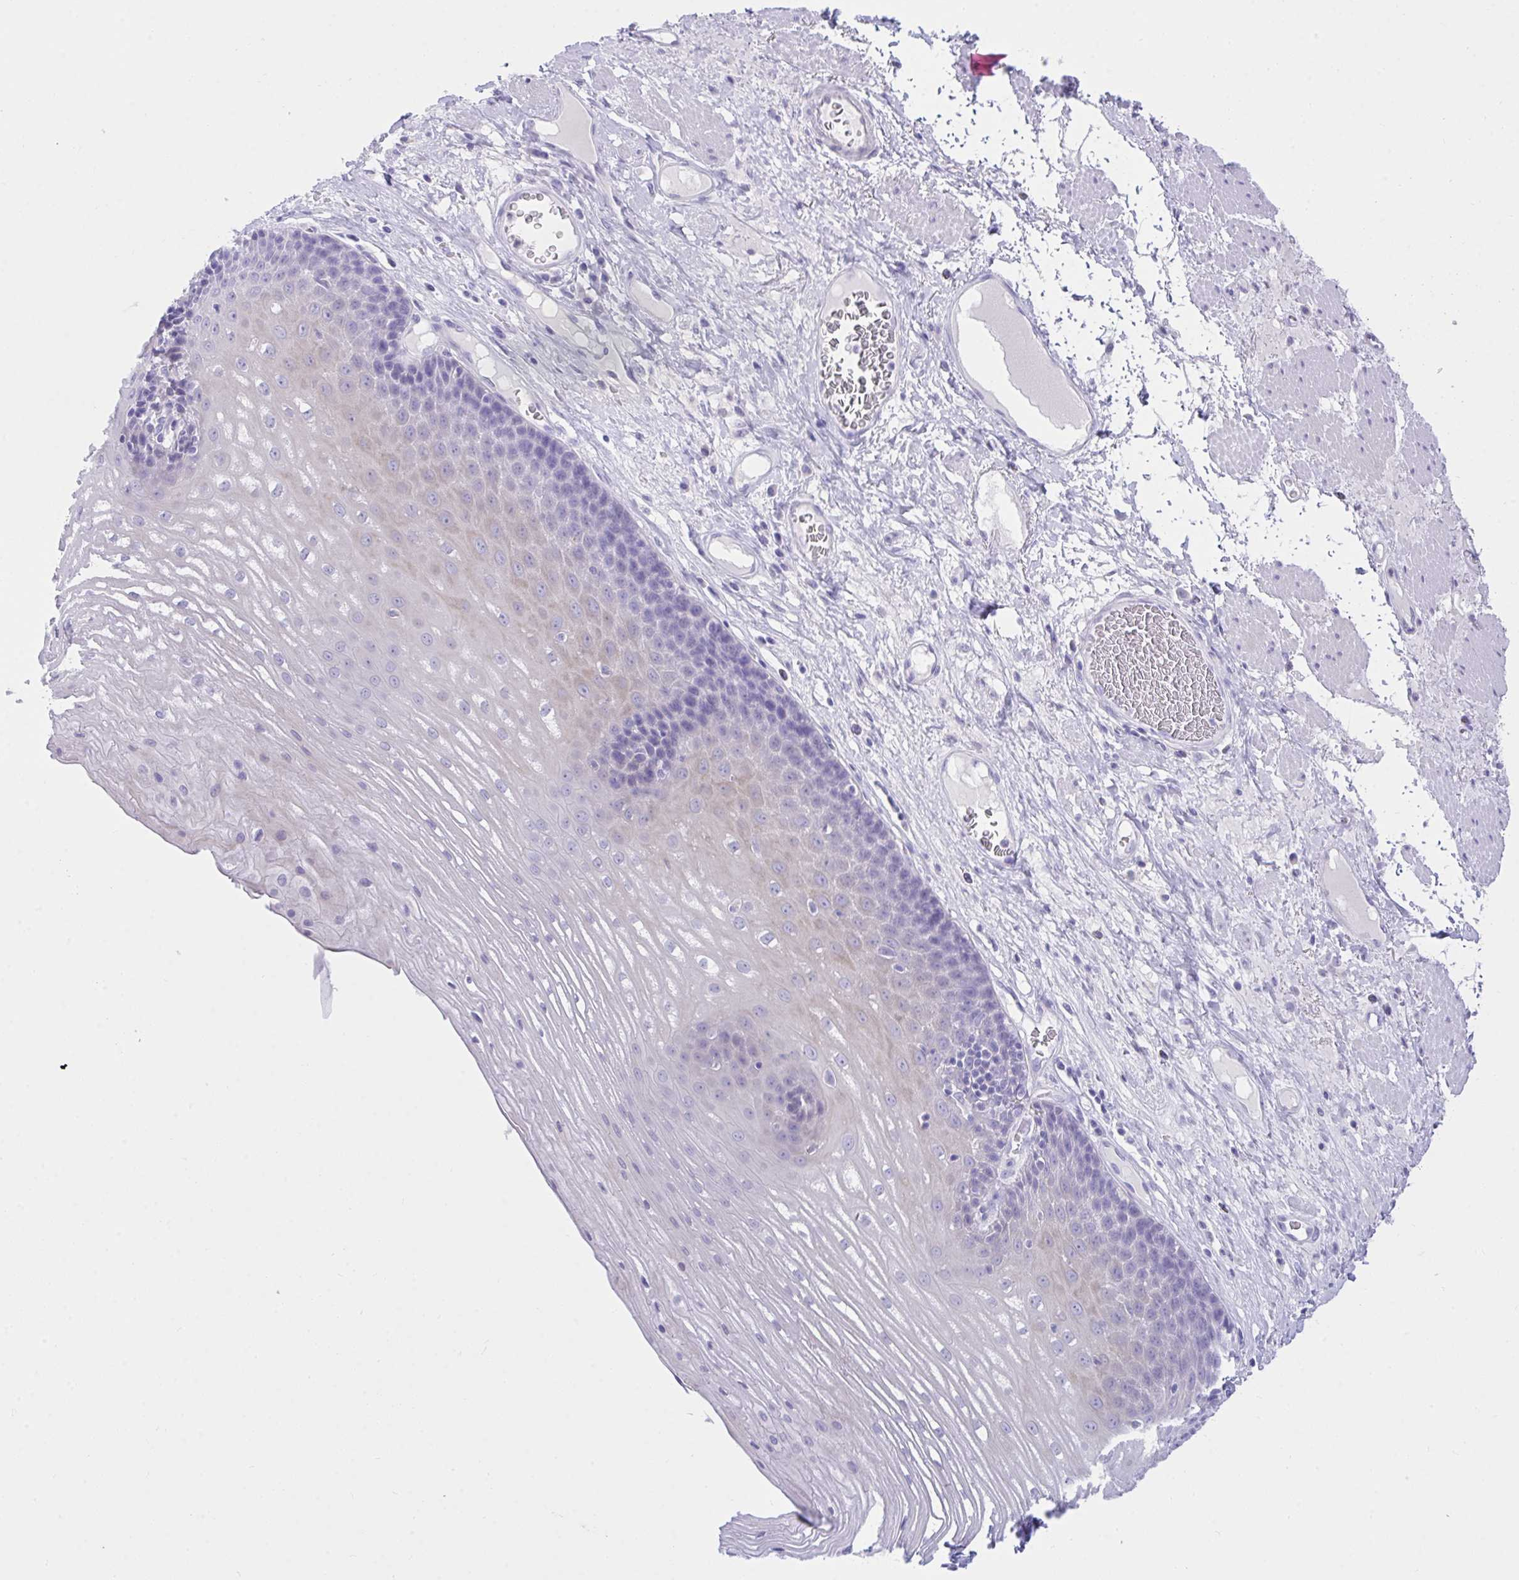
{"staining": {"intensity": "negative", "quantity": "none", "location": "none"}, "tissue": "esophagus", "cell_type": "Squamous epithelial cells", "image_type": "normal", "snomed": [{"axis": "morphology", "description": "Normal tissue, NOS"}, {"axis": "topography", "description": "Esophagus"}], "caption": "Immunohistochemistry photomicrograph of benign esophagus: esophagus stained with DAB reveals no significant protein staining in squamous epithelial cells. Brightfield microscopy of IHC stained with DAB (brown) and hematoxylin (blue), captured at high magnification.", "gene": "PLEKHH1", "patient": {"sex": "male", "age": 62}}